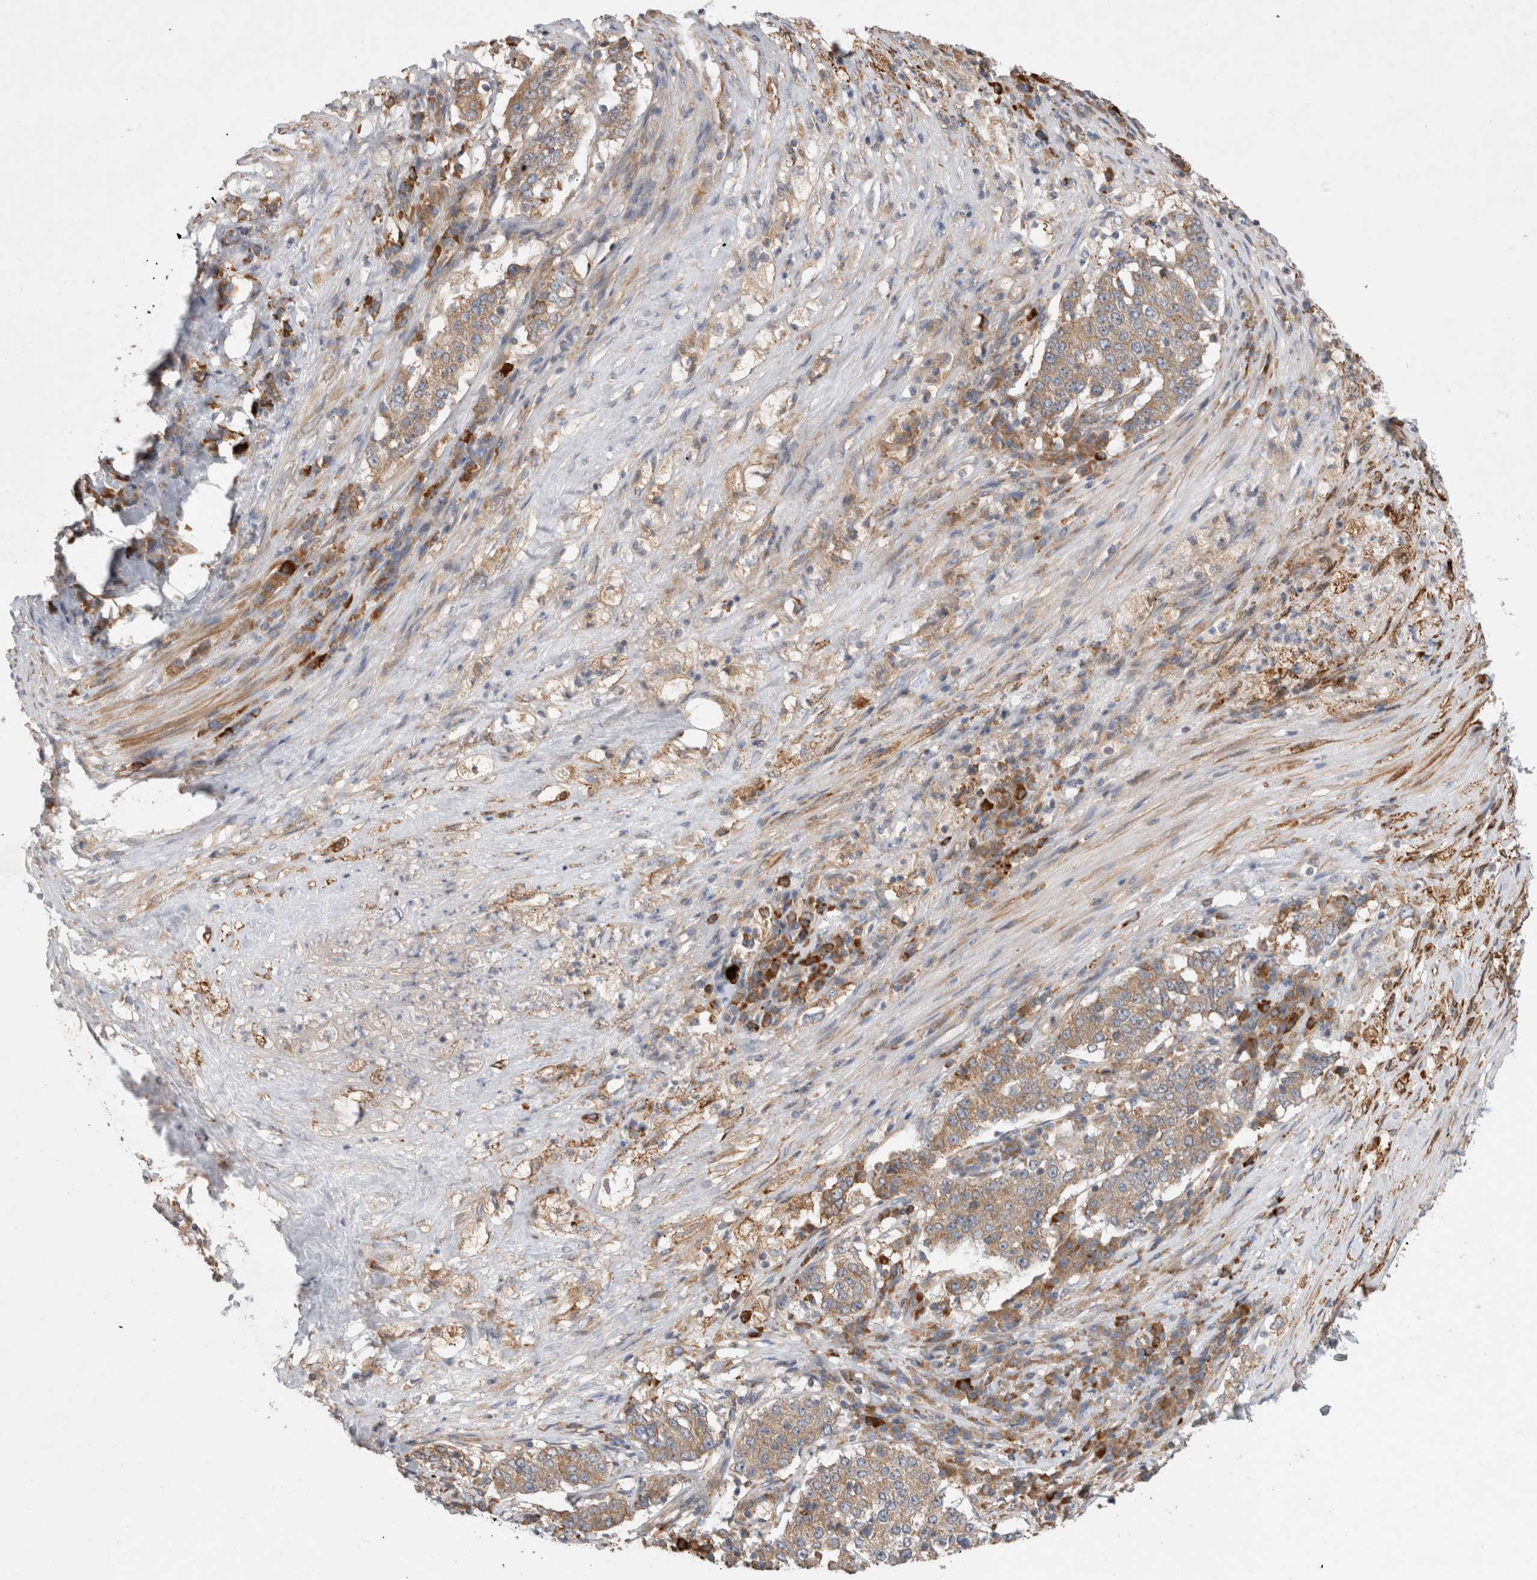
{"staining": {"intensity": "weak", "quantity": ">75%", "location": "cytoplasmic/membranous"}, "tissue": "stomach cancer", "cell_type": "Tumor cells", "image_type": "cancer", "snomed": [{"axis": "morphology", "description": "Adenocarcinoma, NOS"}, {"axis": "topography", "description": "Stomach"}], "caption": "Immunohistochemical staining of human stomach adenocarcinoma shows low levels of weak cytoplasmic/membranous staining in approximately >75% of tumor cells.", "gene": "PDCD10", "patient": {"sex": "male", "age": 59}}